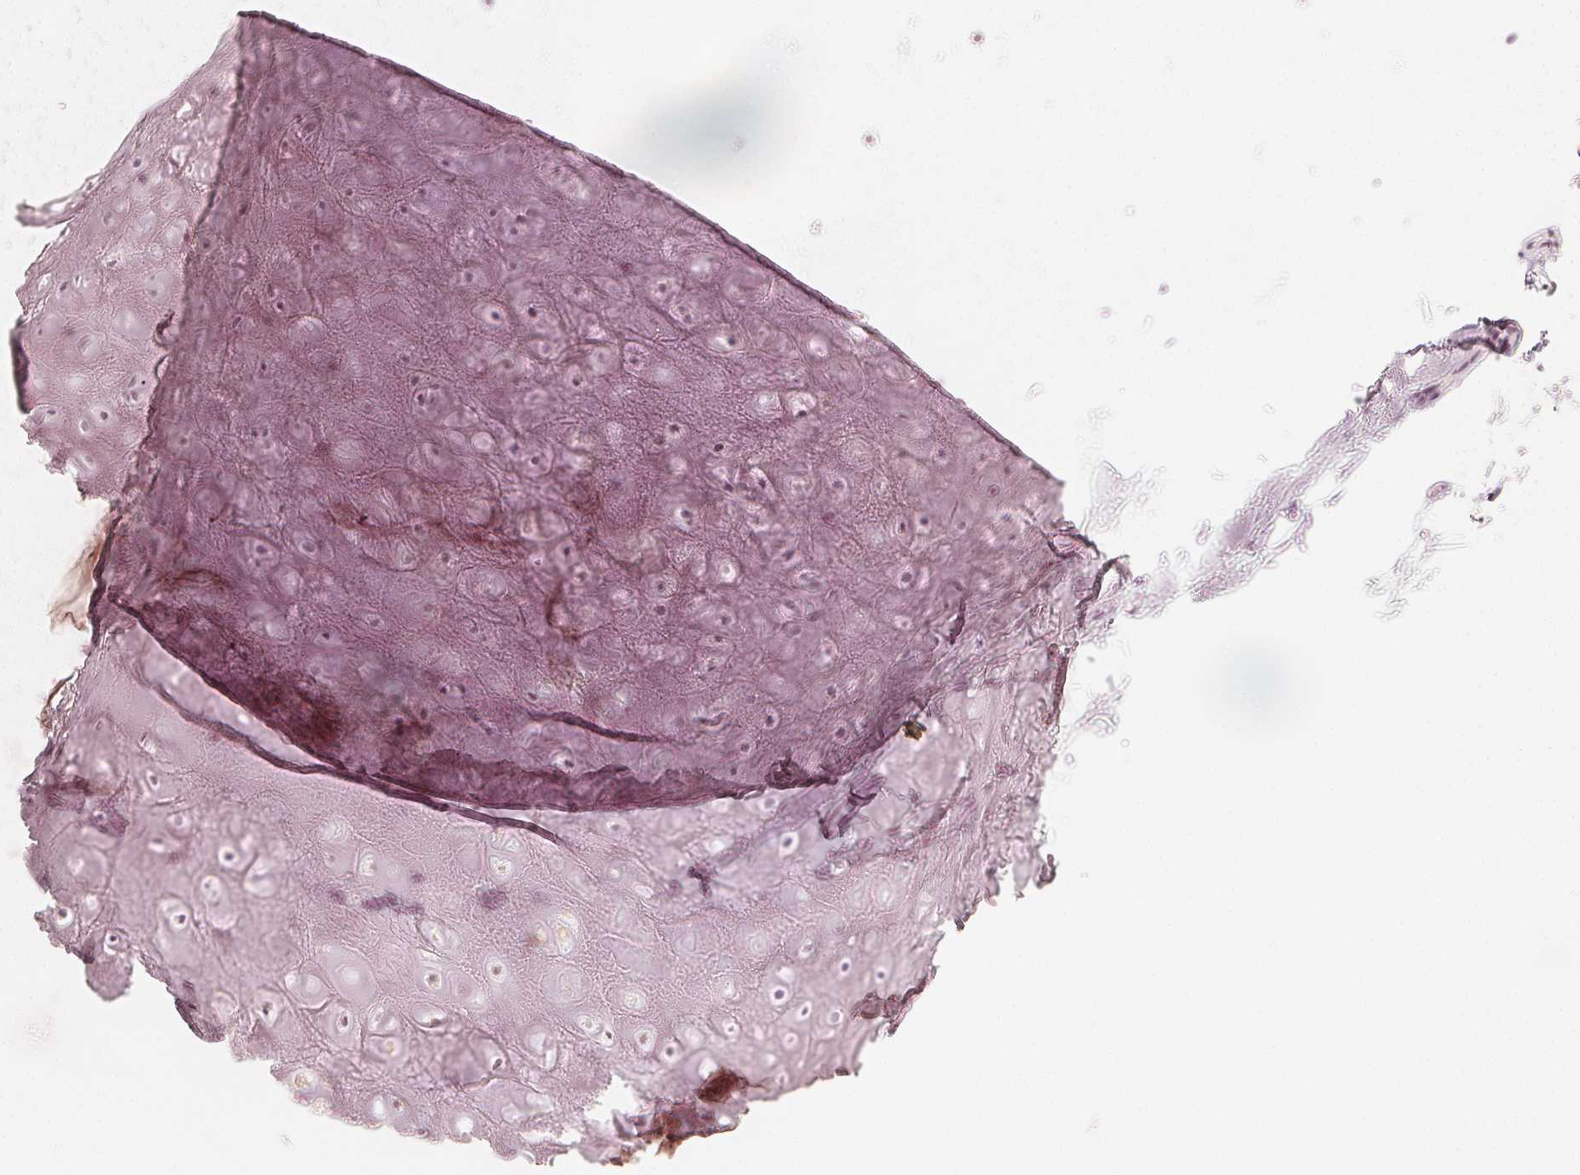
{"staining": {"intensity": "negative", "quantity": "none", "location": "none"}, "tissue": "adipose tissue", "cell_type": "Adipocytes", "image_type": "normal", "snomed": [{"axis": "morphology", "description": "Normal tissue, NOS"}, {"axis": "topography", "description": "Cartilage tissue"}], "caption": "This is an immunohistochemistry histopathology image of normal adipose tissue. There is no staining in adipocytes.", "gene": "ARHGAP26", "patient": {"sex": "male", "age": 65}}